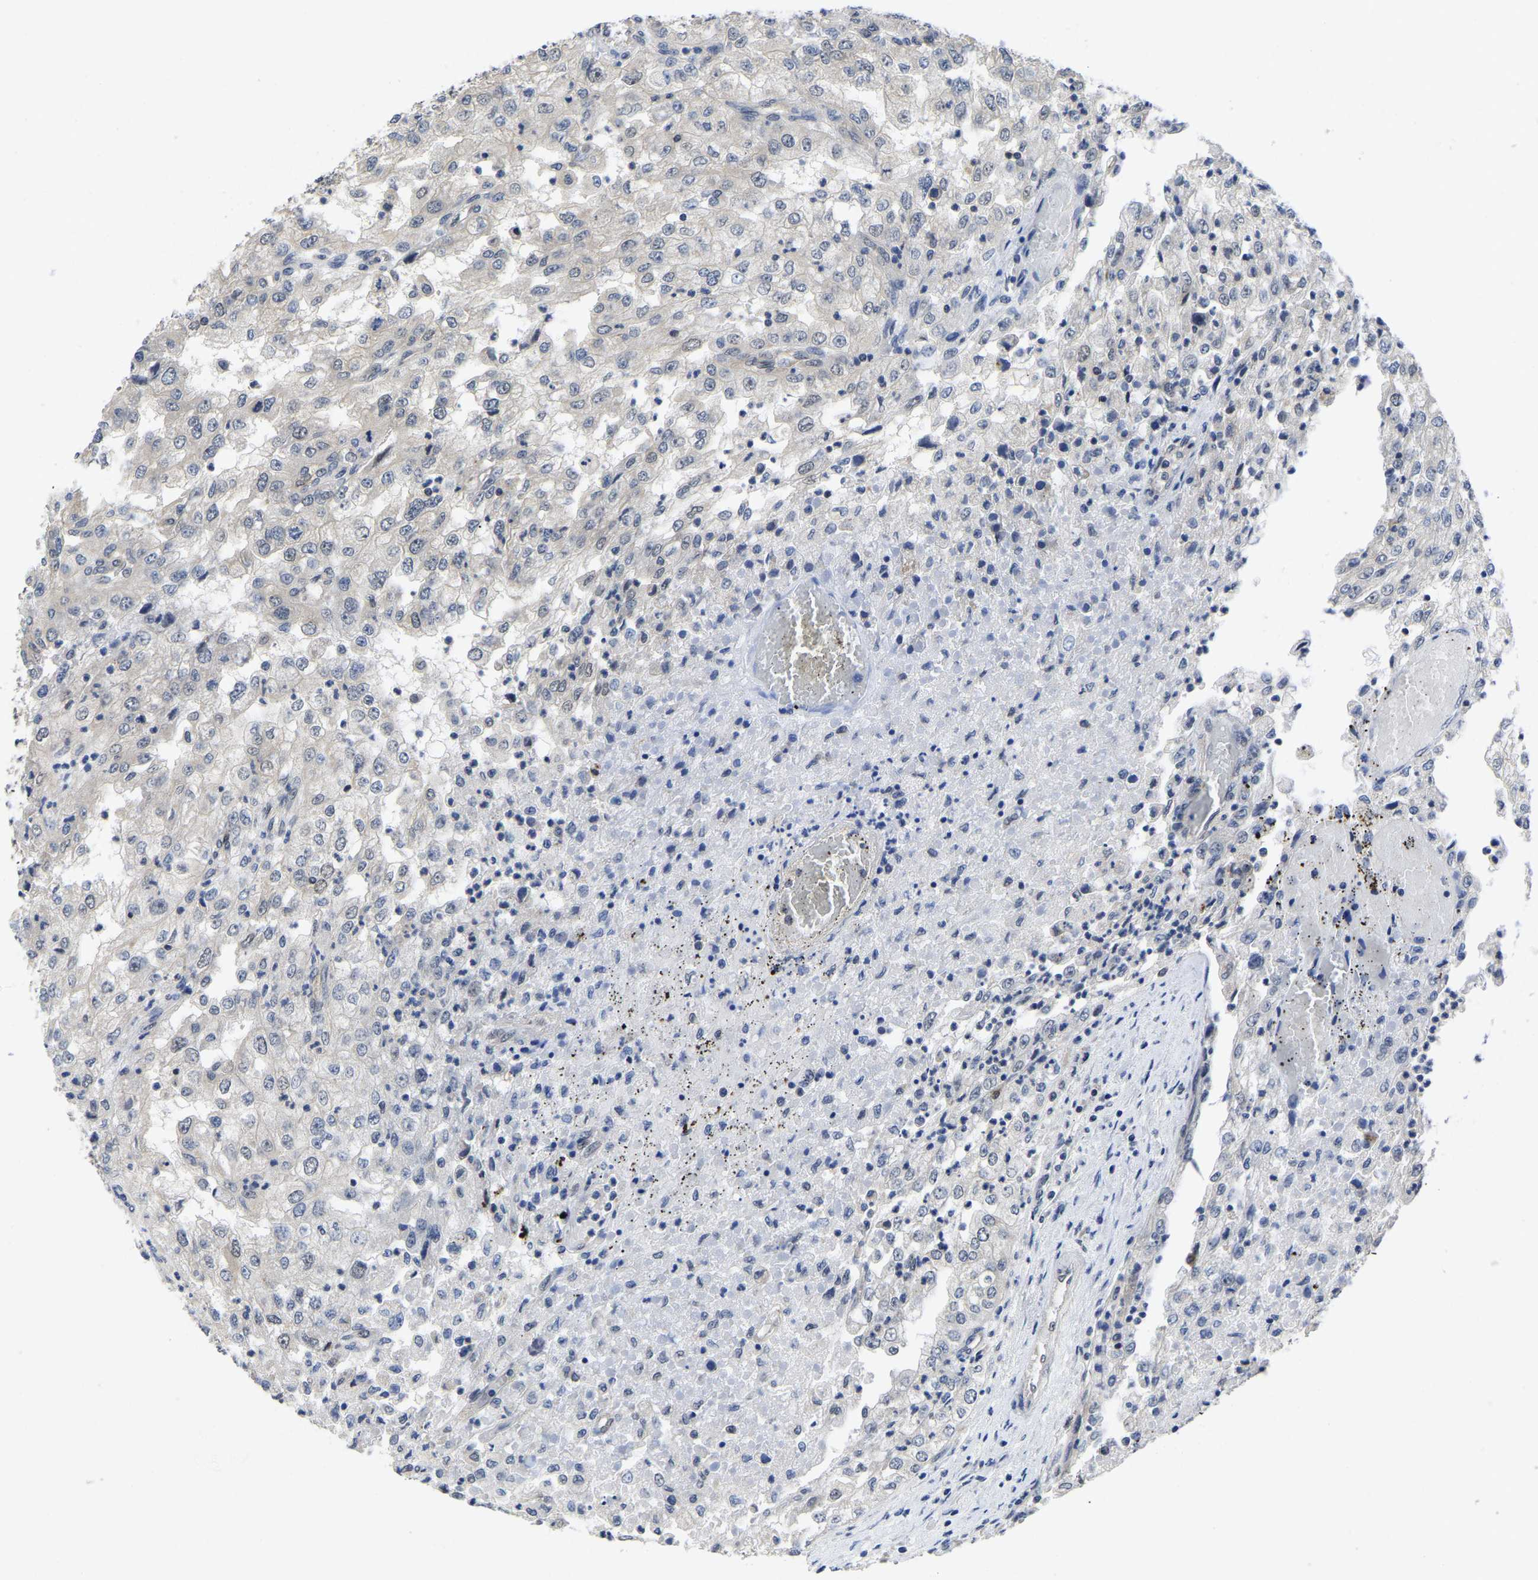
{"staining": {"intensity": "weak", "quantity": "<25%", "location": "cytoplasmic/membranous,nuclear"}, "tissue": "renal cancer", "cell_type": "Tumor cells", "image_type": "cancer", "snomed": [{"axis": "morphology", "description": "Adenocarcinoma, NOS"}, {"axis": "topography", "description": "Kidney"}], "caption": "Tumor cells are negative for protein expression in human adenocarcinoma (renal). Nuclei are stained in blue.", "gene": "MCOLN2", "patient": {"sex": "female", "age": 54}}